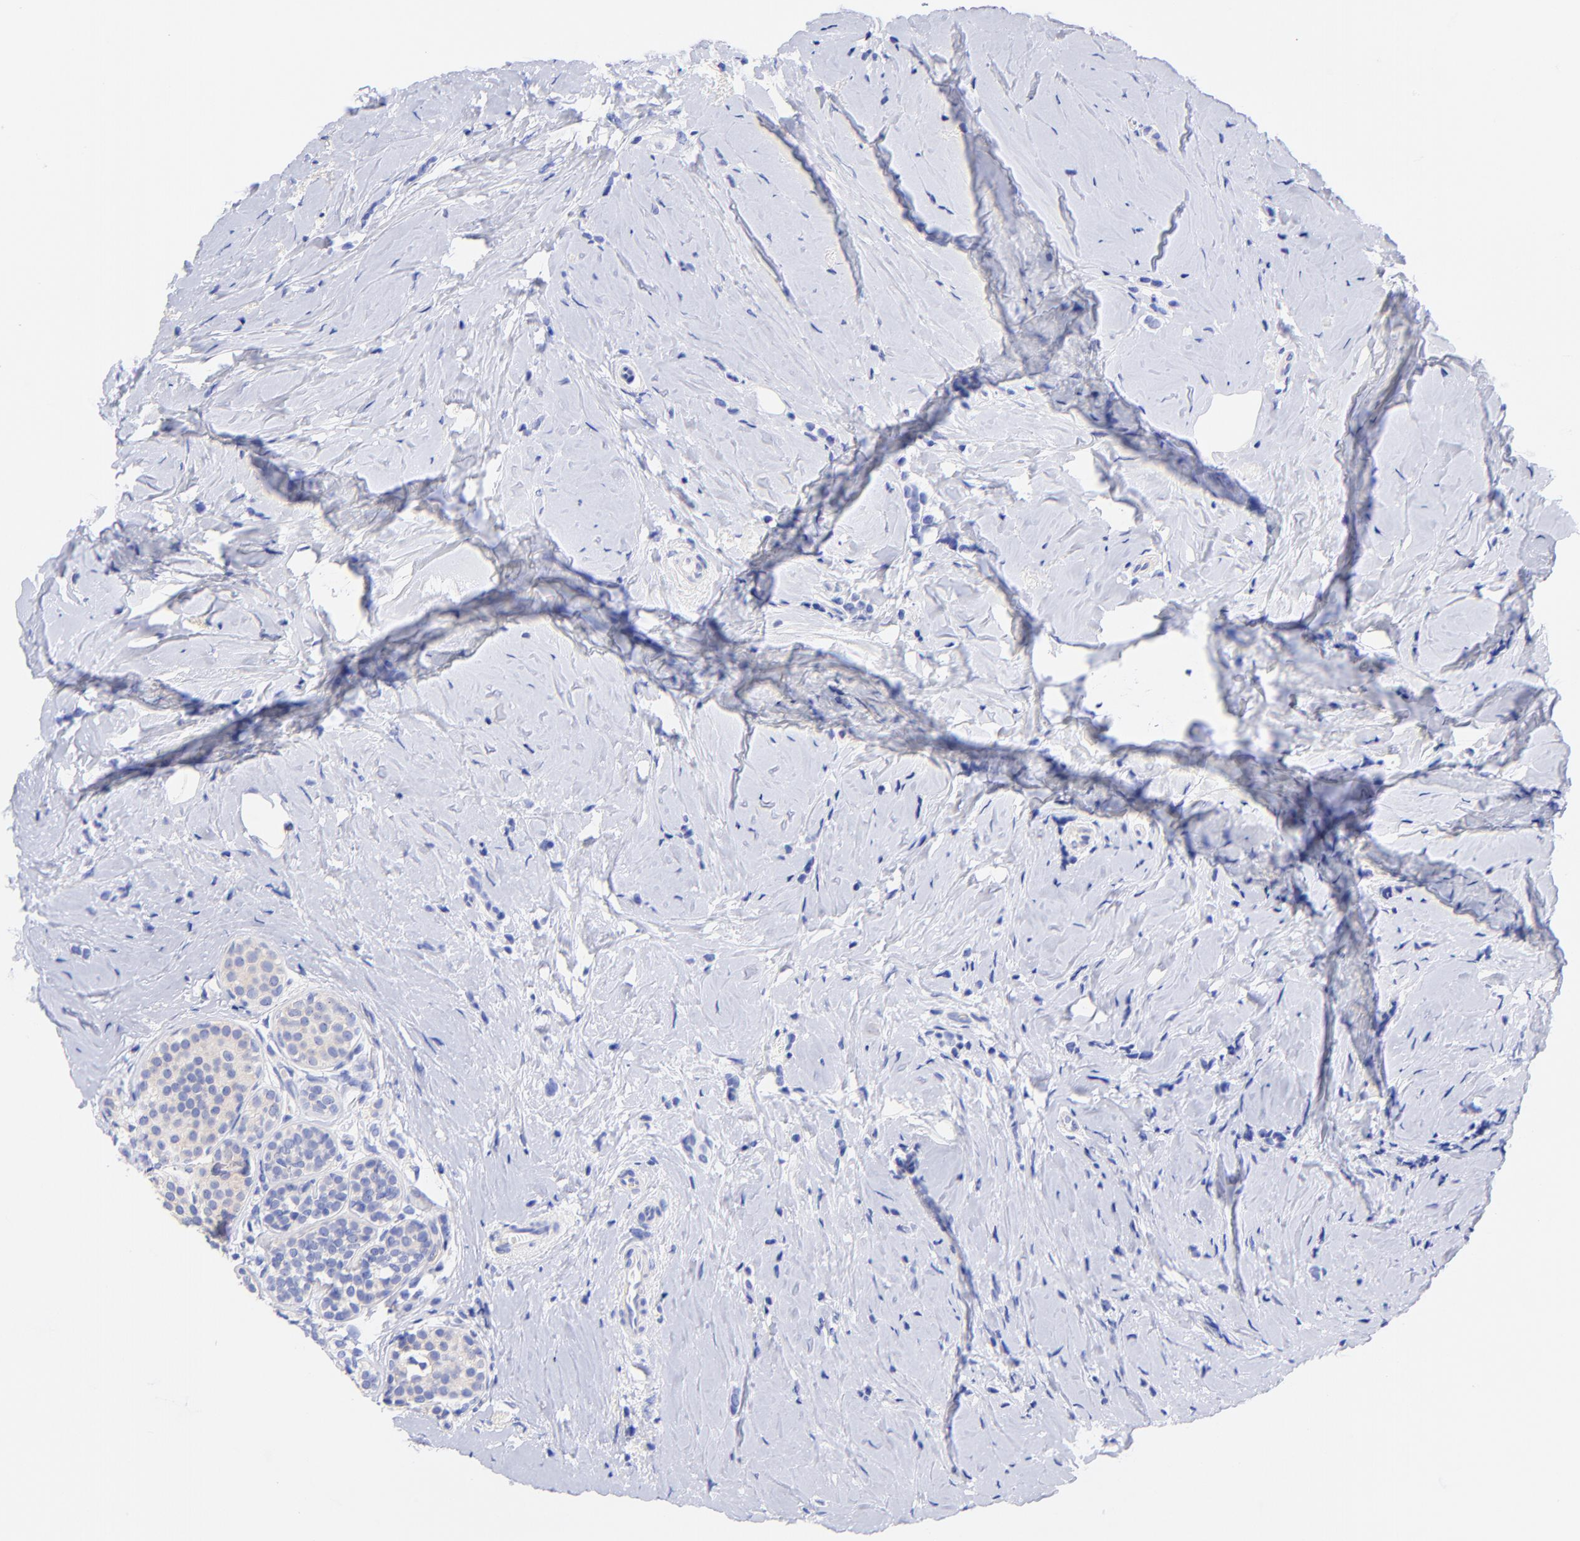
{"staining": {"intensity": "negative", "quantity": "none", "location": "none"}, "tissue": "breast cancer", "cell_type": "Tumor cells", "image_type": "cancer", "snomed": [{"axis": "morphology", "description": "Lobular carcinoma"}, {"axis": "topography", "description": "Breast"}], "caption": "Immunohistochemical staining of human breast lobular carcinoma demonstrates no significant expression in tumor cells.", "gene": "GPHN", "patient": {"sex": "female", "age": 64}}